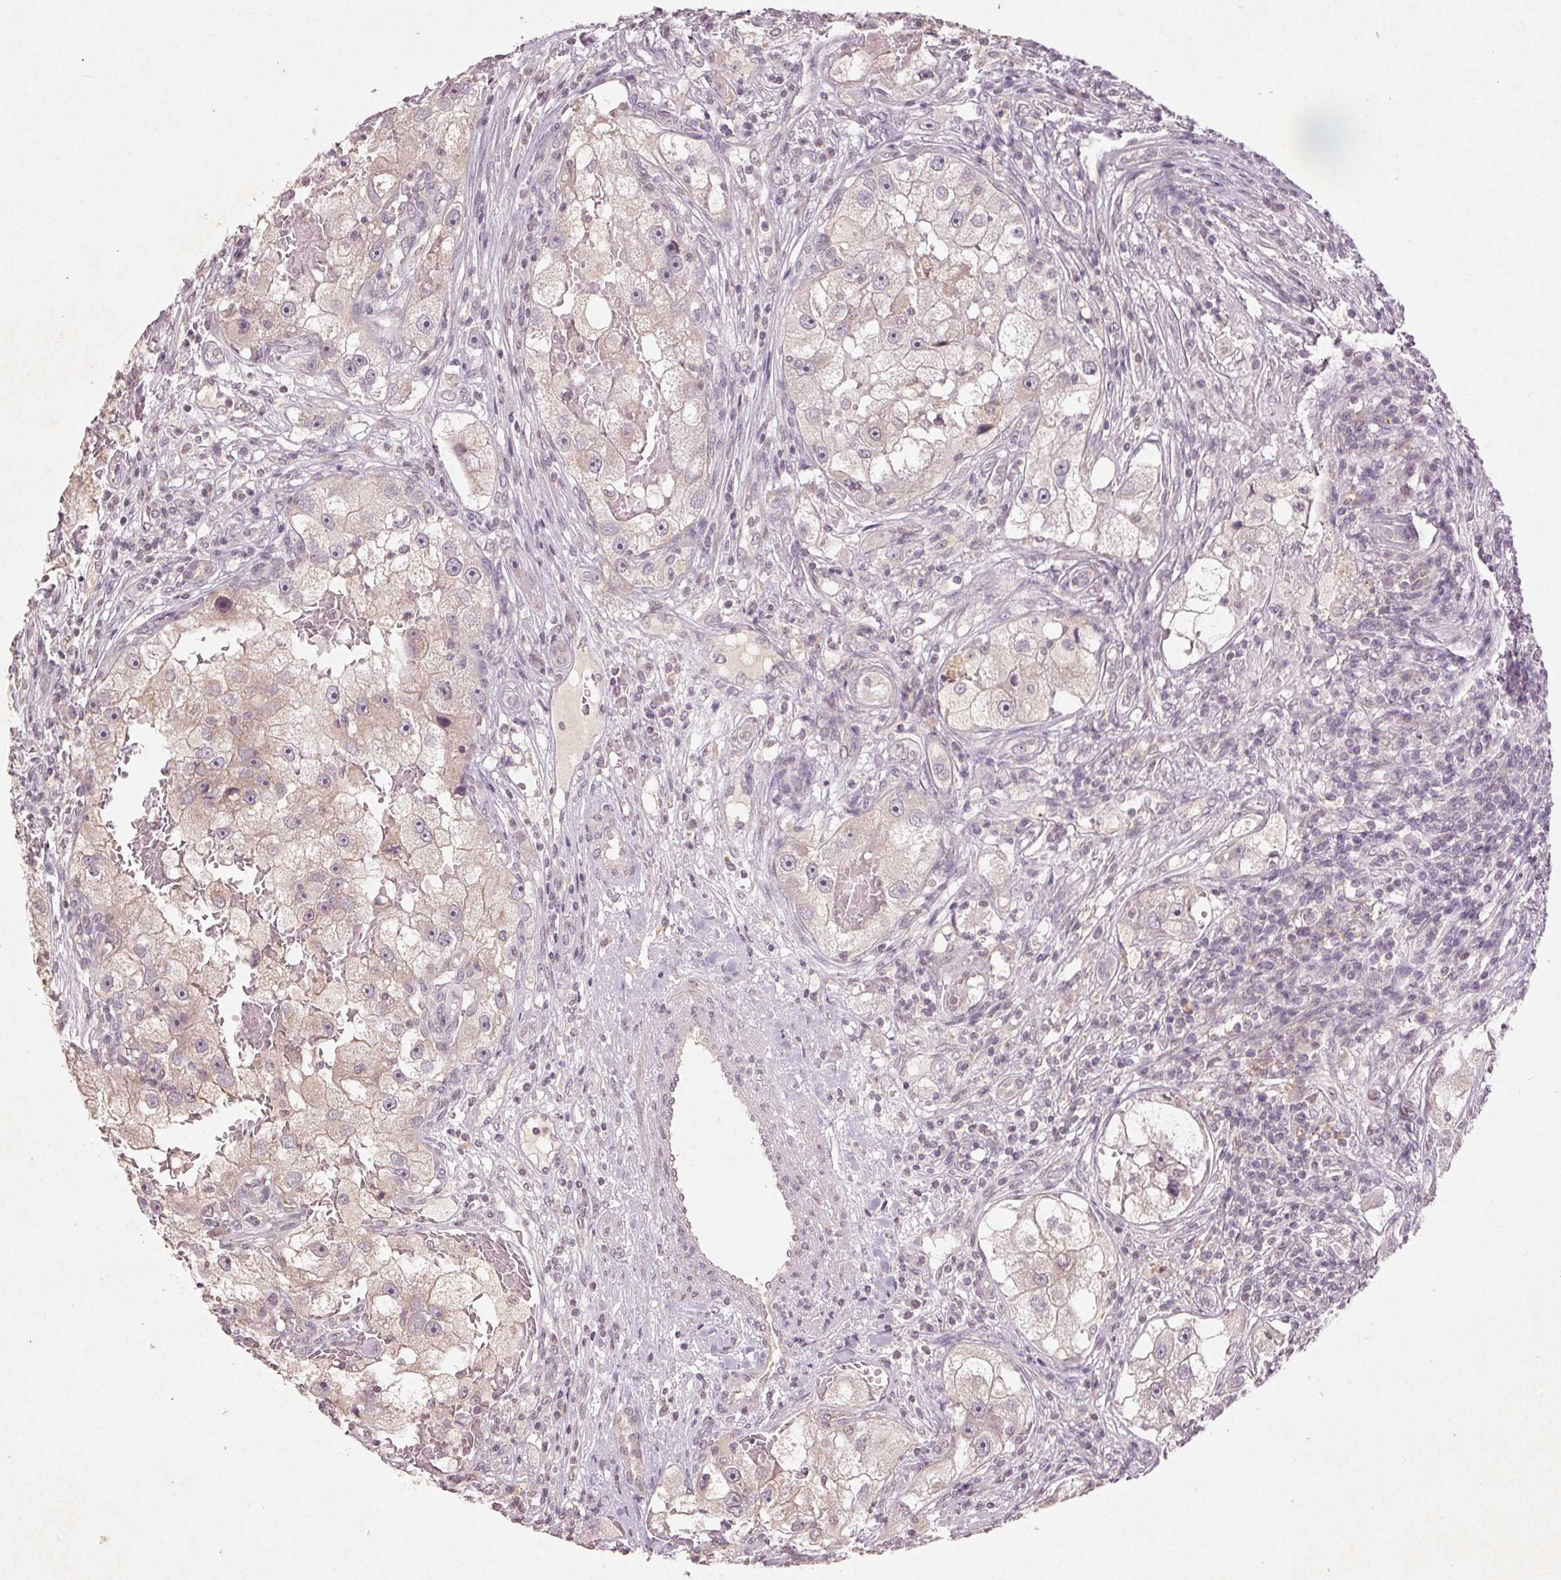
{"staining": {"intensity": "negative", "quantity": "none", "location": "none"}, "tissue": "renal cancer", "cell_type": "Tumor cells", "image_type": "cancer", "snomed": [{"axis": "morphology", "description": "Adenocarcinoma, NOS"}, {"axis": "topography", "description": "Kidney"}], "caption": "Image shows no significant protein expression in tumor cells of renal cancer (adenocarcinoma).", "gene": "KLRC3", "patient": {"sex": "male", "age": 63}}